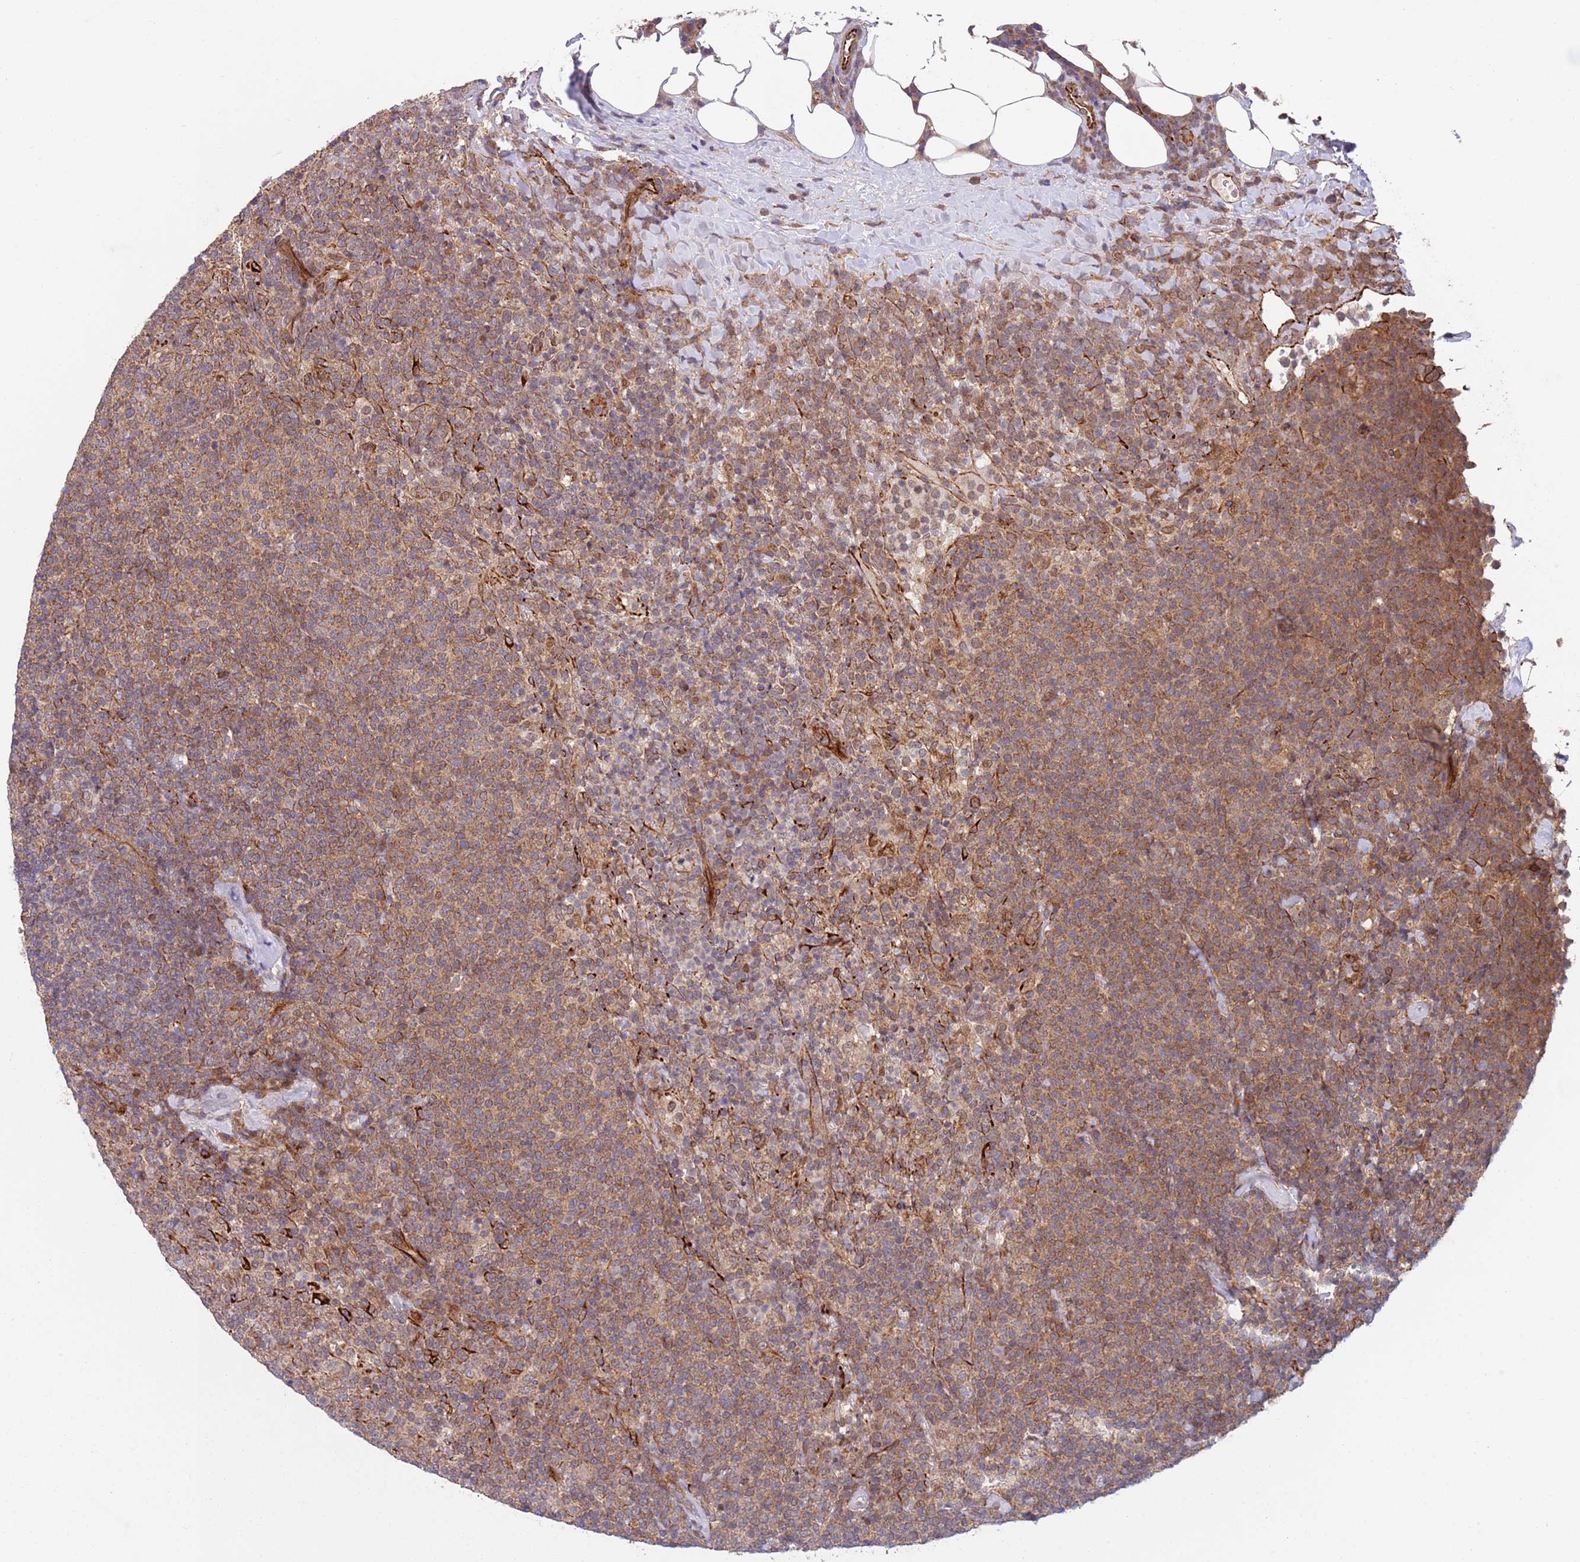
{"staining": {"intensity": "moderate", "quantity": ">75%", "location": "cytoplasmic/membranous"}, "tissue": "lymphoma", "cell_type": "Tumor cells", "image_type": "cancer", "snomed": [{"axis": "morphology", "description": "Malignant lymphoma, non-Hodgkin's type, High grade"}, {"axis": "topography", "description": "Lymph node"}], "caption": "High-power microscopy captured an immunohistochemistry (IHC) photomicrograph of malignant lymphoma, non-Hodgkin's type (high-grade), revealing moderate cytoplasmic/membranous expression in about >75% of tumor cells. (IHC, brightfield microscopy, high magnification).", "gene": "CHD9", "patient": {"sex": "male", "age": 61}}